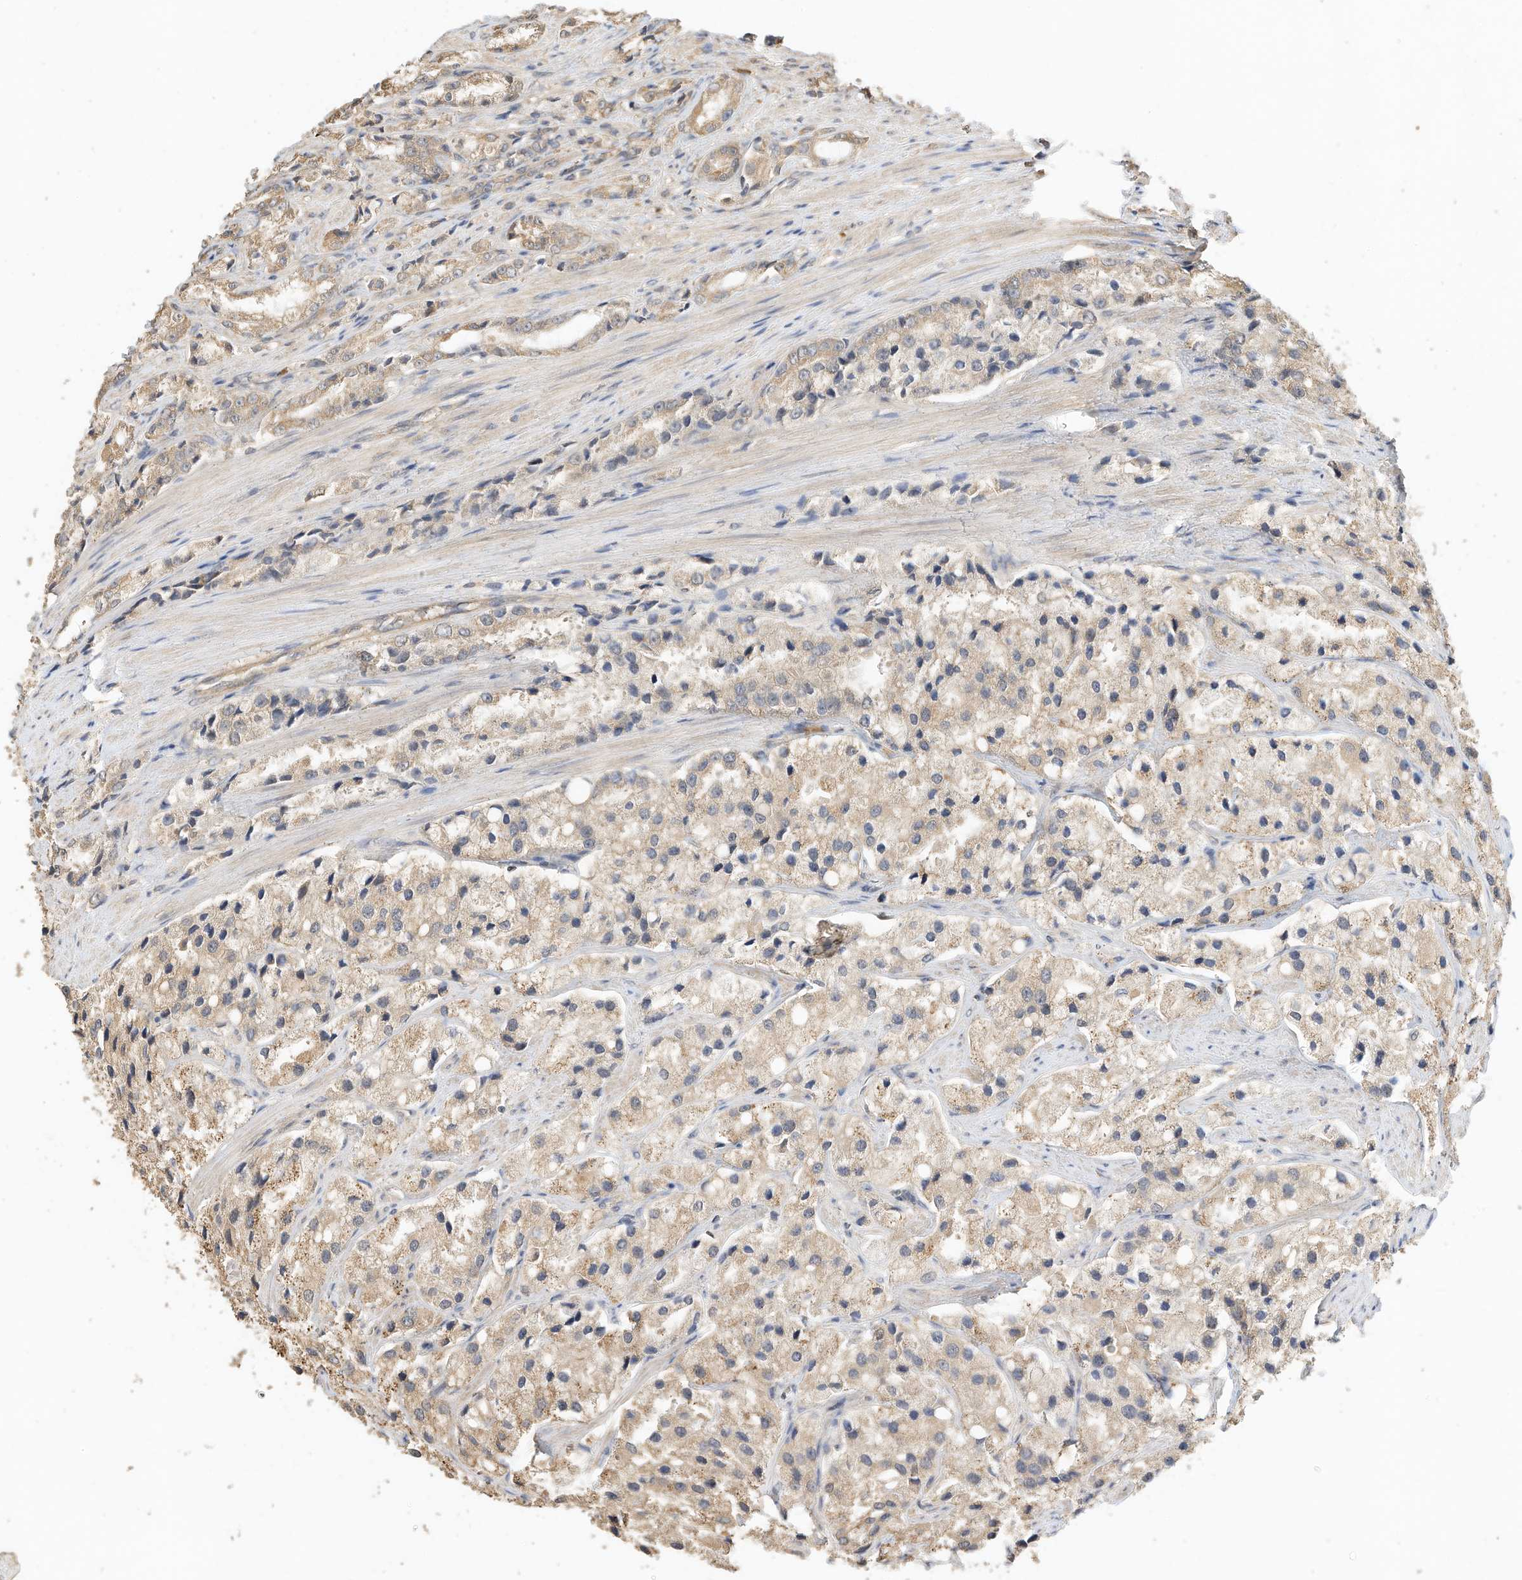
{"staining": {"intensity": "moderate", "quantity": "25%-75%", "location": "cytoplasmic/membranous"}, "tissue": "prostate cancer", "cell_type": "Tumor cells", "image_type": "cancer", "snomed": [{"axis": "morphology", "description": "Adenocarcinoma, High grade"}, {"axis": "topography", "description": "Prostate"}], "caption": "Immunohistochemical staining of human high-grade adenocarcinoma (prostate) shows medium levels of moderate cytoplasmic/membranous staining in approximately 25%-75% of tumor cells.", "gene": "OFD1", "patient": {"sex": "male", "age": 66}}